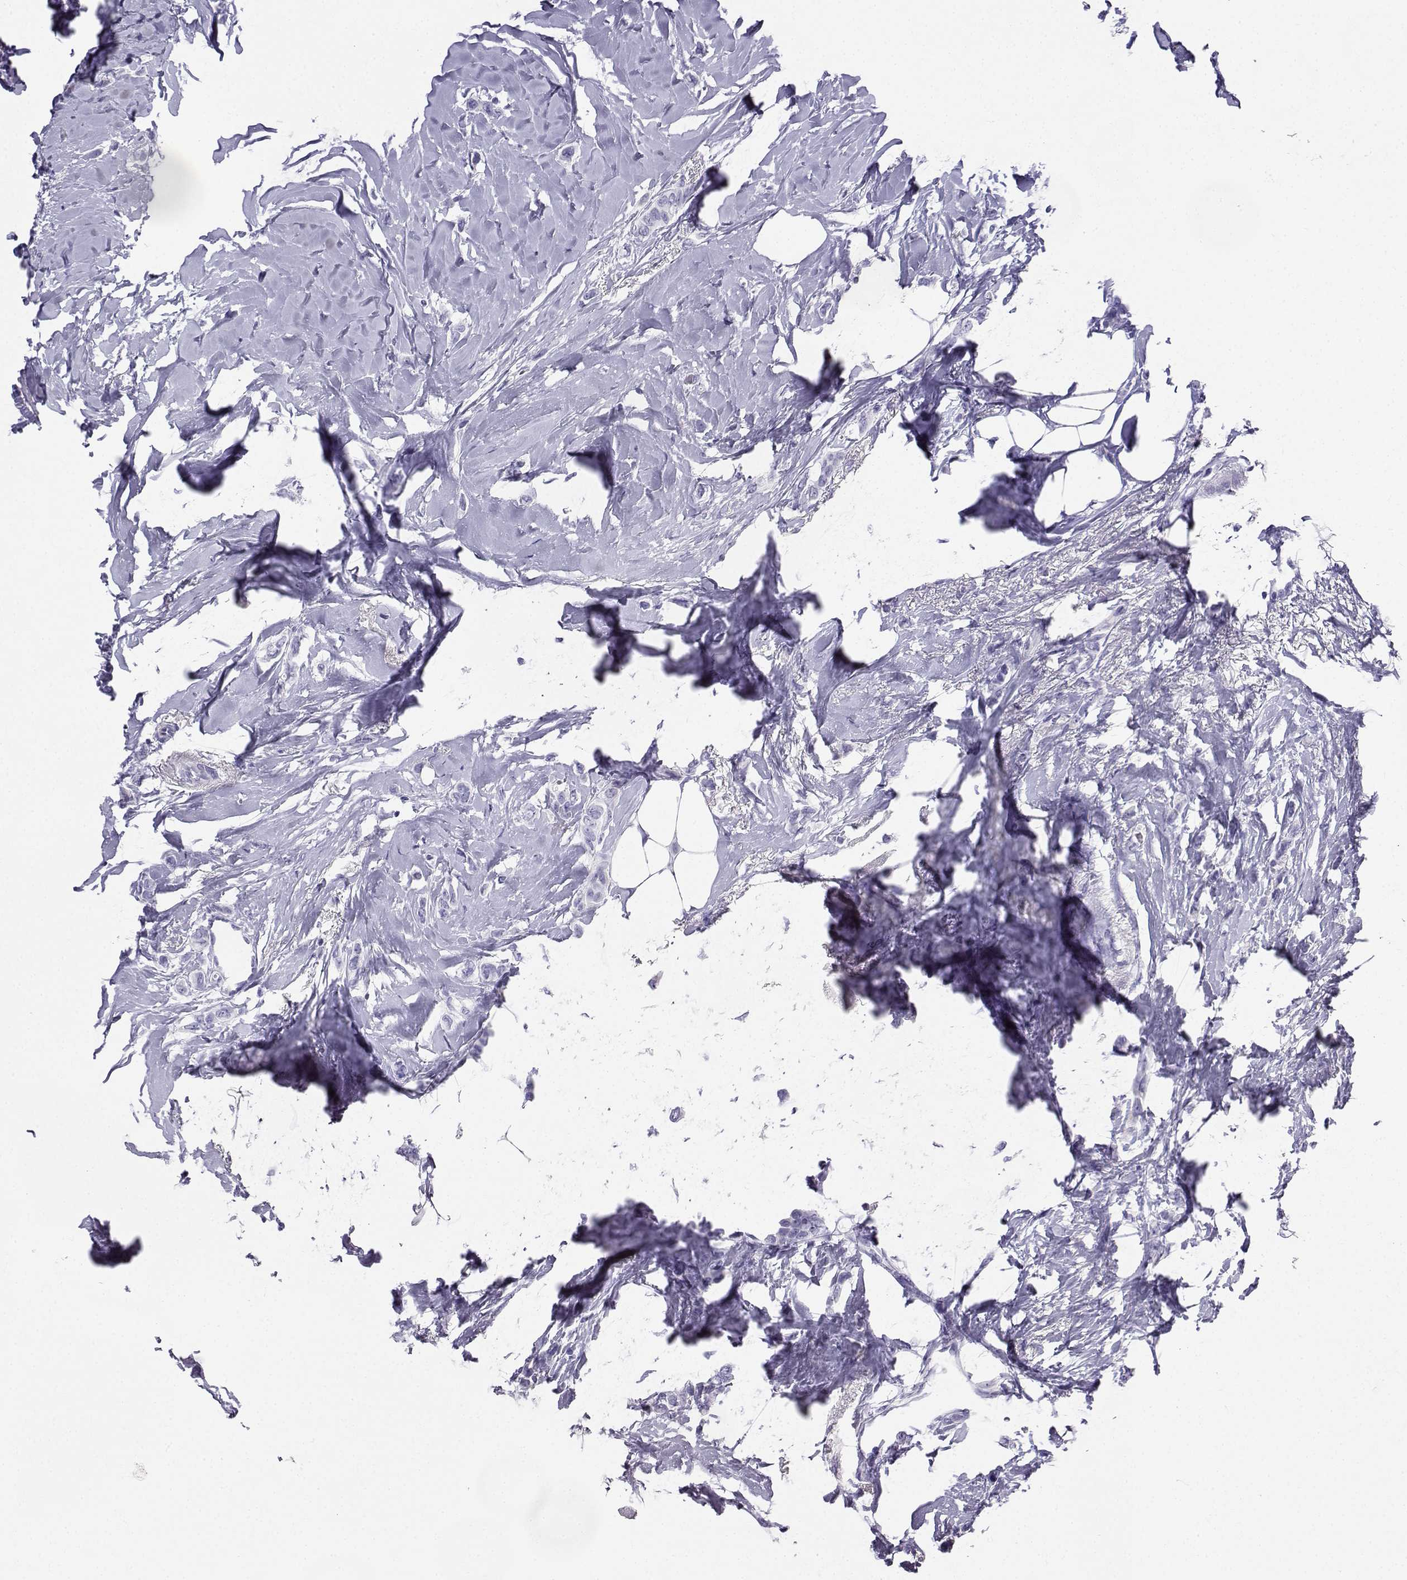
{"staining": {"intensity": "negative", "quantity": "none", "location": "none"}, "tissue": "breast cancer", "cell_type": "Tumor cells", "image_type": "cancer", "snomed": [{"axis": "morphology", "description": "Lobular carcinoma"}, {"axis": "topography", "description": "Breast"}], "caption": "High magnification brightfield microscopy of breast cancer stained with DAB (brown) and counterstained with hematoxylin (blue): tumor cells show no significant expression.", "gene": "CD109", "patient": {"sex": "female", "age": 66}}